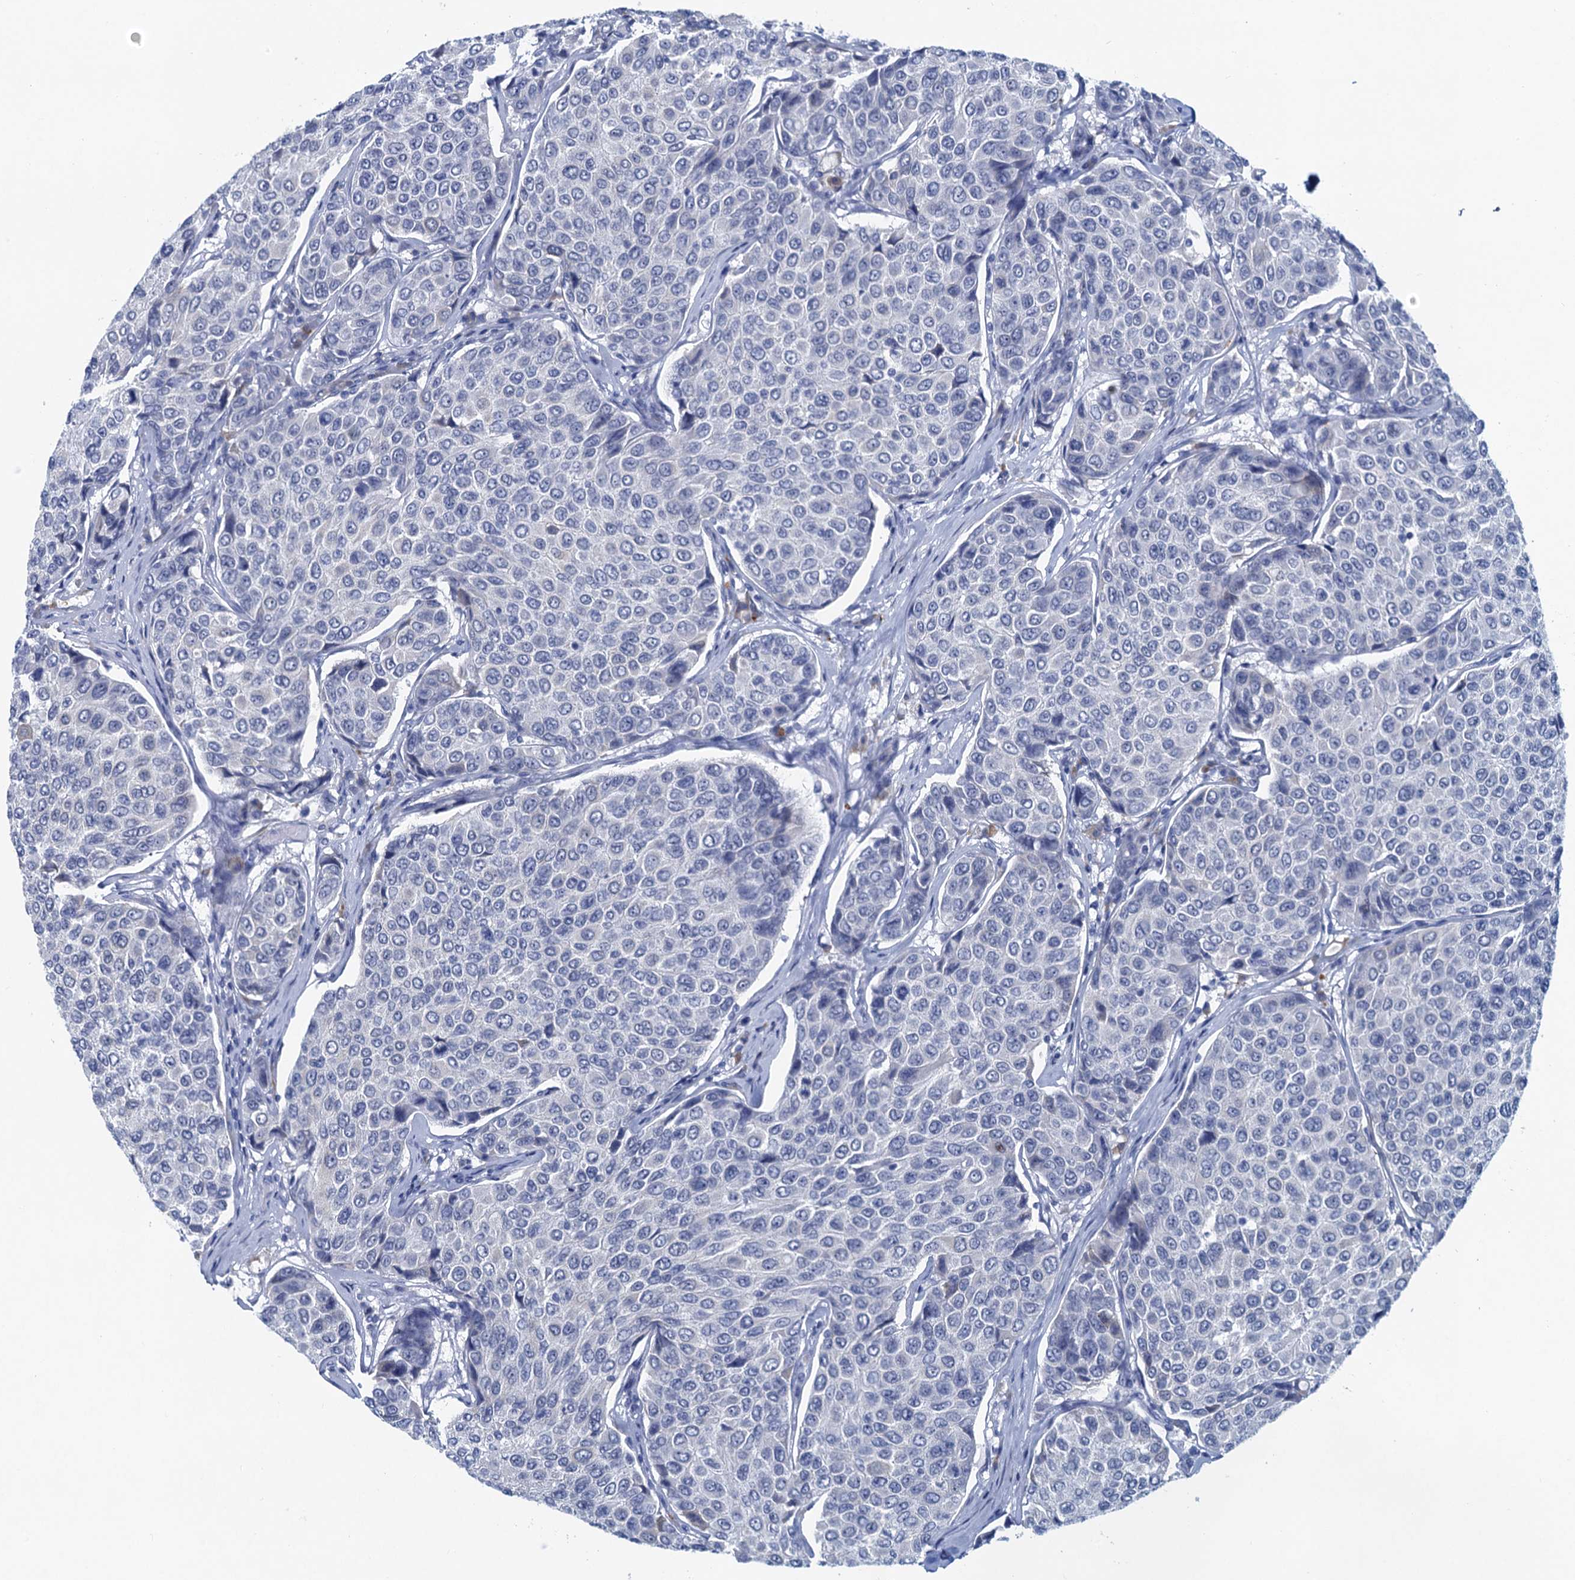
{"staining": {"intensity": "negative", "quantity": "none", "location": "none"}, "tissue": "breast cancer", "cell_type": "Tumor cells", "image_type": "cancer", "snomed": [{"axis": "morphology", "description": "Duct carcinoma"}, {"axis": "topography", "description": "Breast"}], "caption": "High power microscopy image of an immunohistochemistry micrograph of breast cancer (invasive ductal carcinoma), revealing no significant staining in tumor cells.", "gene": "HAPSTR1", "patient": {"sex": "female", "age": 55}}